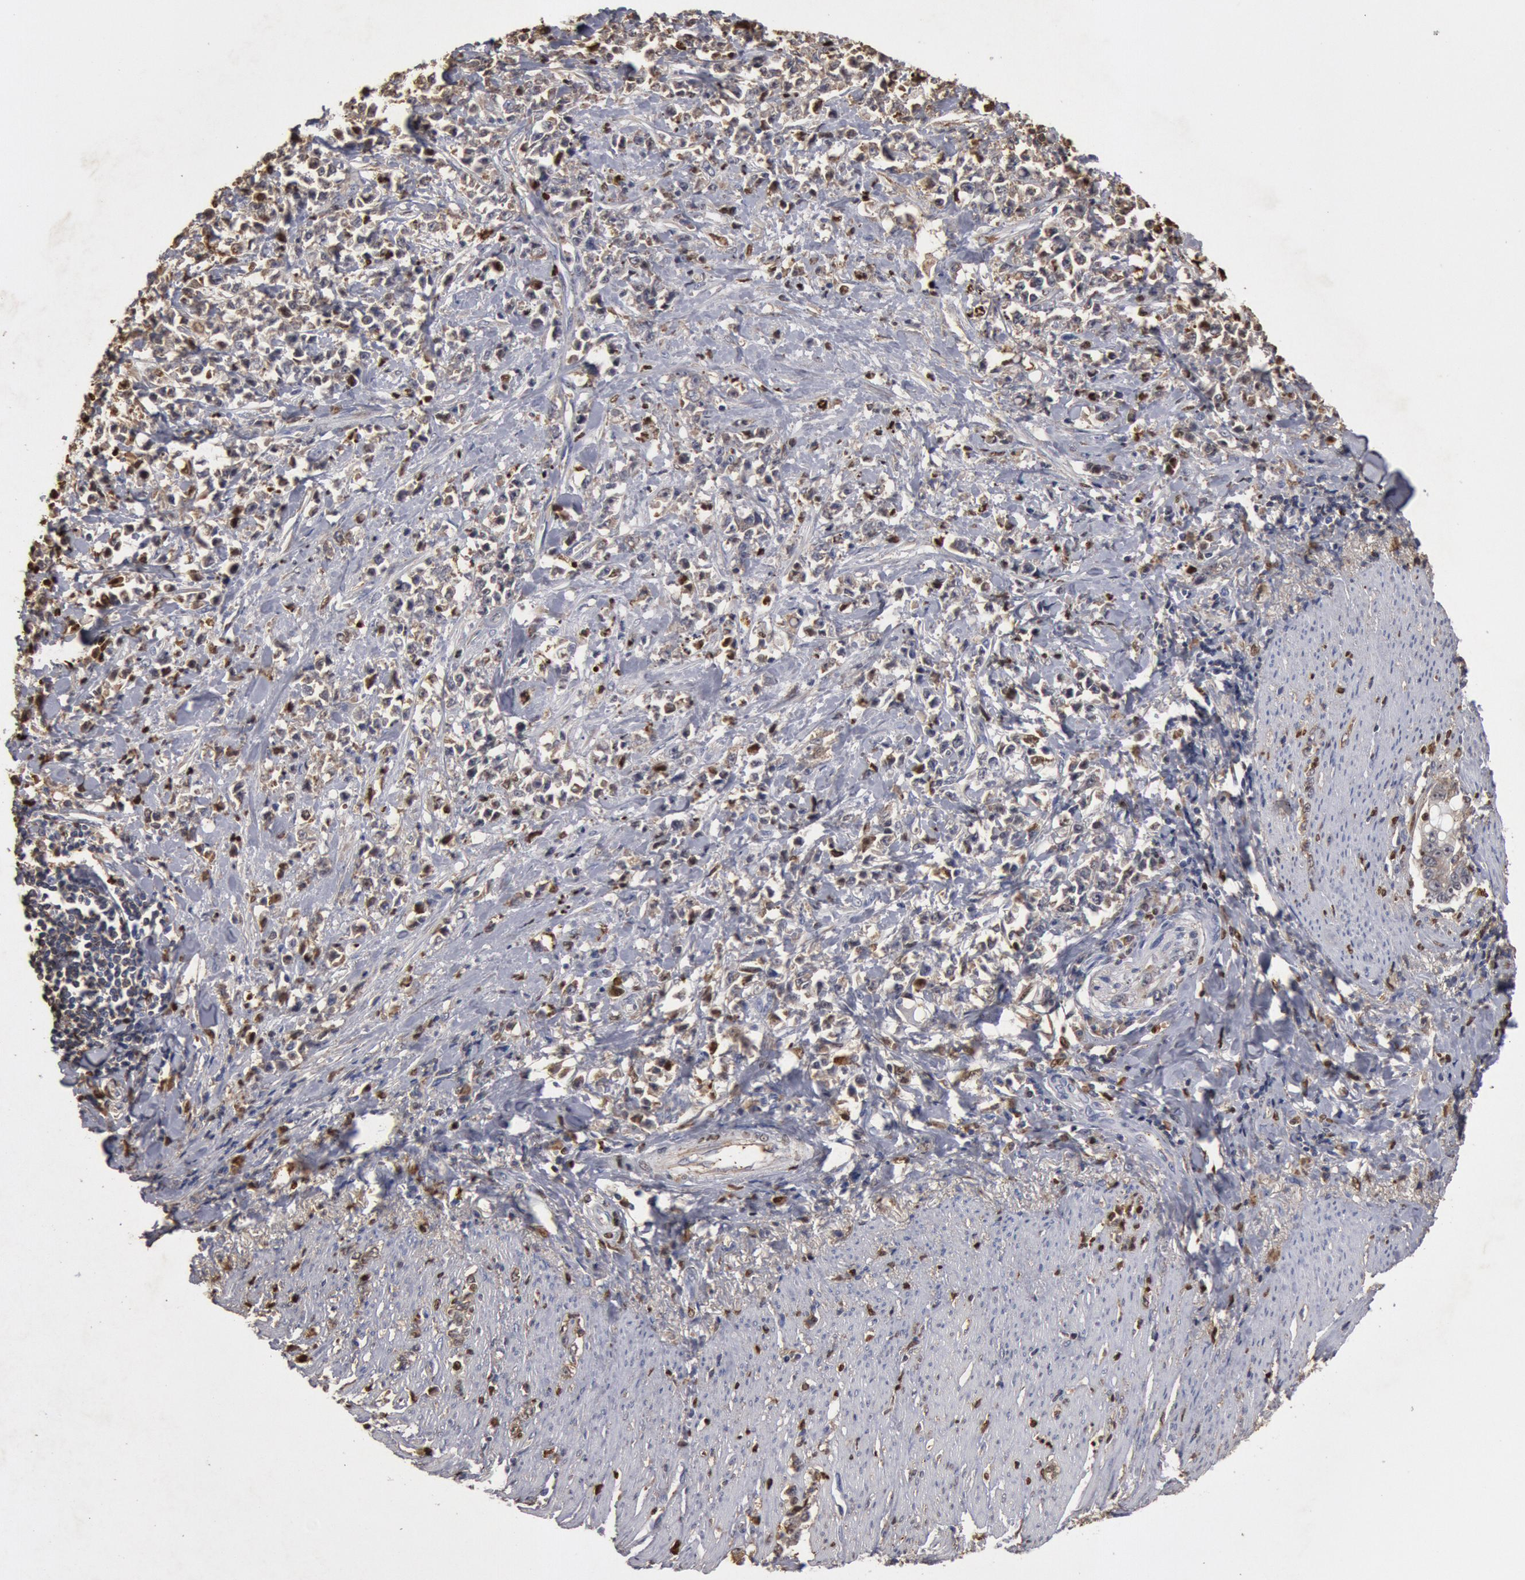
{"staining": {"intensity": "strong", "quantity": "25%-75%", "location": "cytoplasmic/membranous,nuclear"}, "tissue": "stomach cancer", "cell_type": "Tumor cells", "image_type": "cancer", "snomed": [{"axis": "morphology", "description": "Adenocarcinoma, NOS"}, {"axis": "topography", "description": "Stomach, lower"}], "caption": "The photomicrograph displays a brown stain indicating the presence of a protein in the cytoplasmic/membranous and nuclear of tumor cells in stomach cancer (adenocarcinoma).", "gene": "FOXA2", "patient": {"sex": "male", "age": 88}}